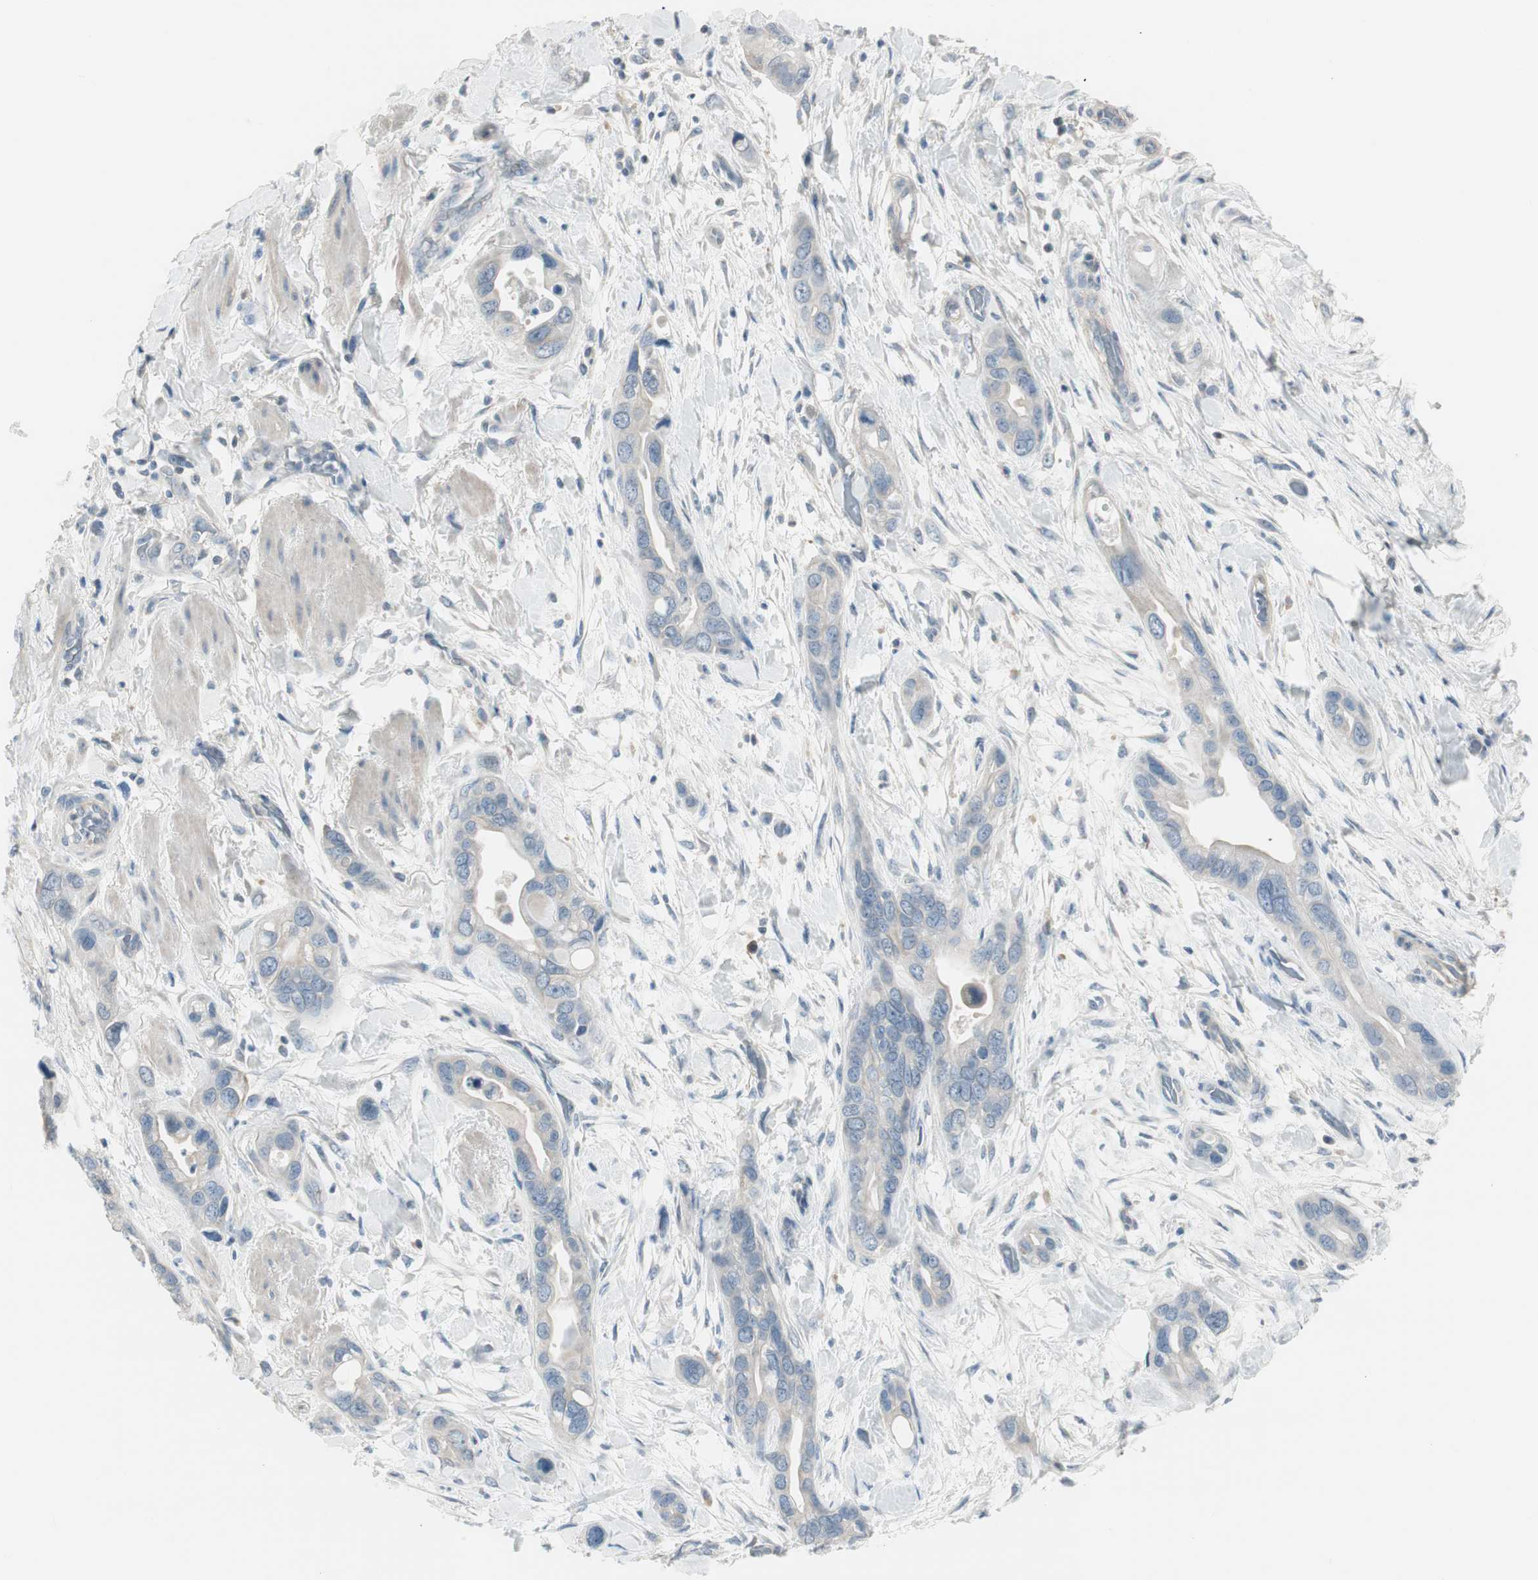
{"staining": {"intensity": "negative", "quantity": "none", "location": "none"}, "tissue": "pancreatic cancer", "cell_type": "Tumor cells", "image_type": "cancer", "snomed": [{"axis": "morphology", "description": "Adenocarcinoma, NOS"}, {"axis": "topography", "description": "Pancreas"}], "caption": "Adenocarcinoma (pancreatic) was stained to show a protein in brown. There is no significant staining in tumor cells.", "gene": "EVA1A", "patient": {"sex": "female", "age": 77}}